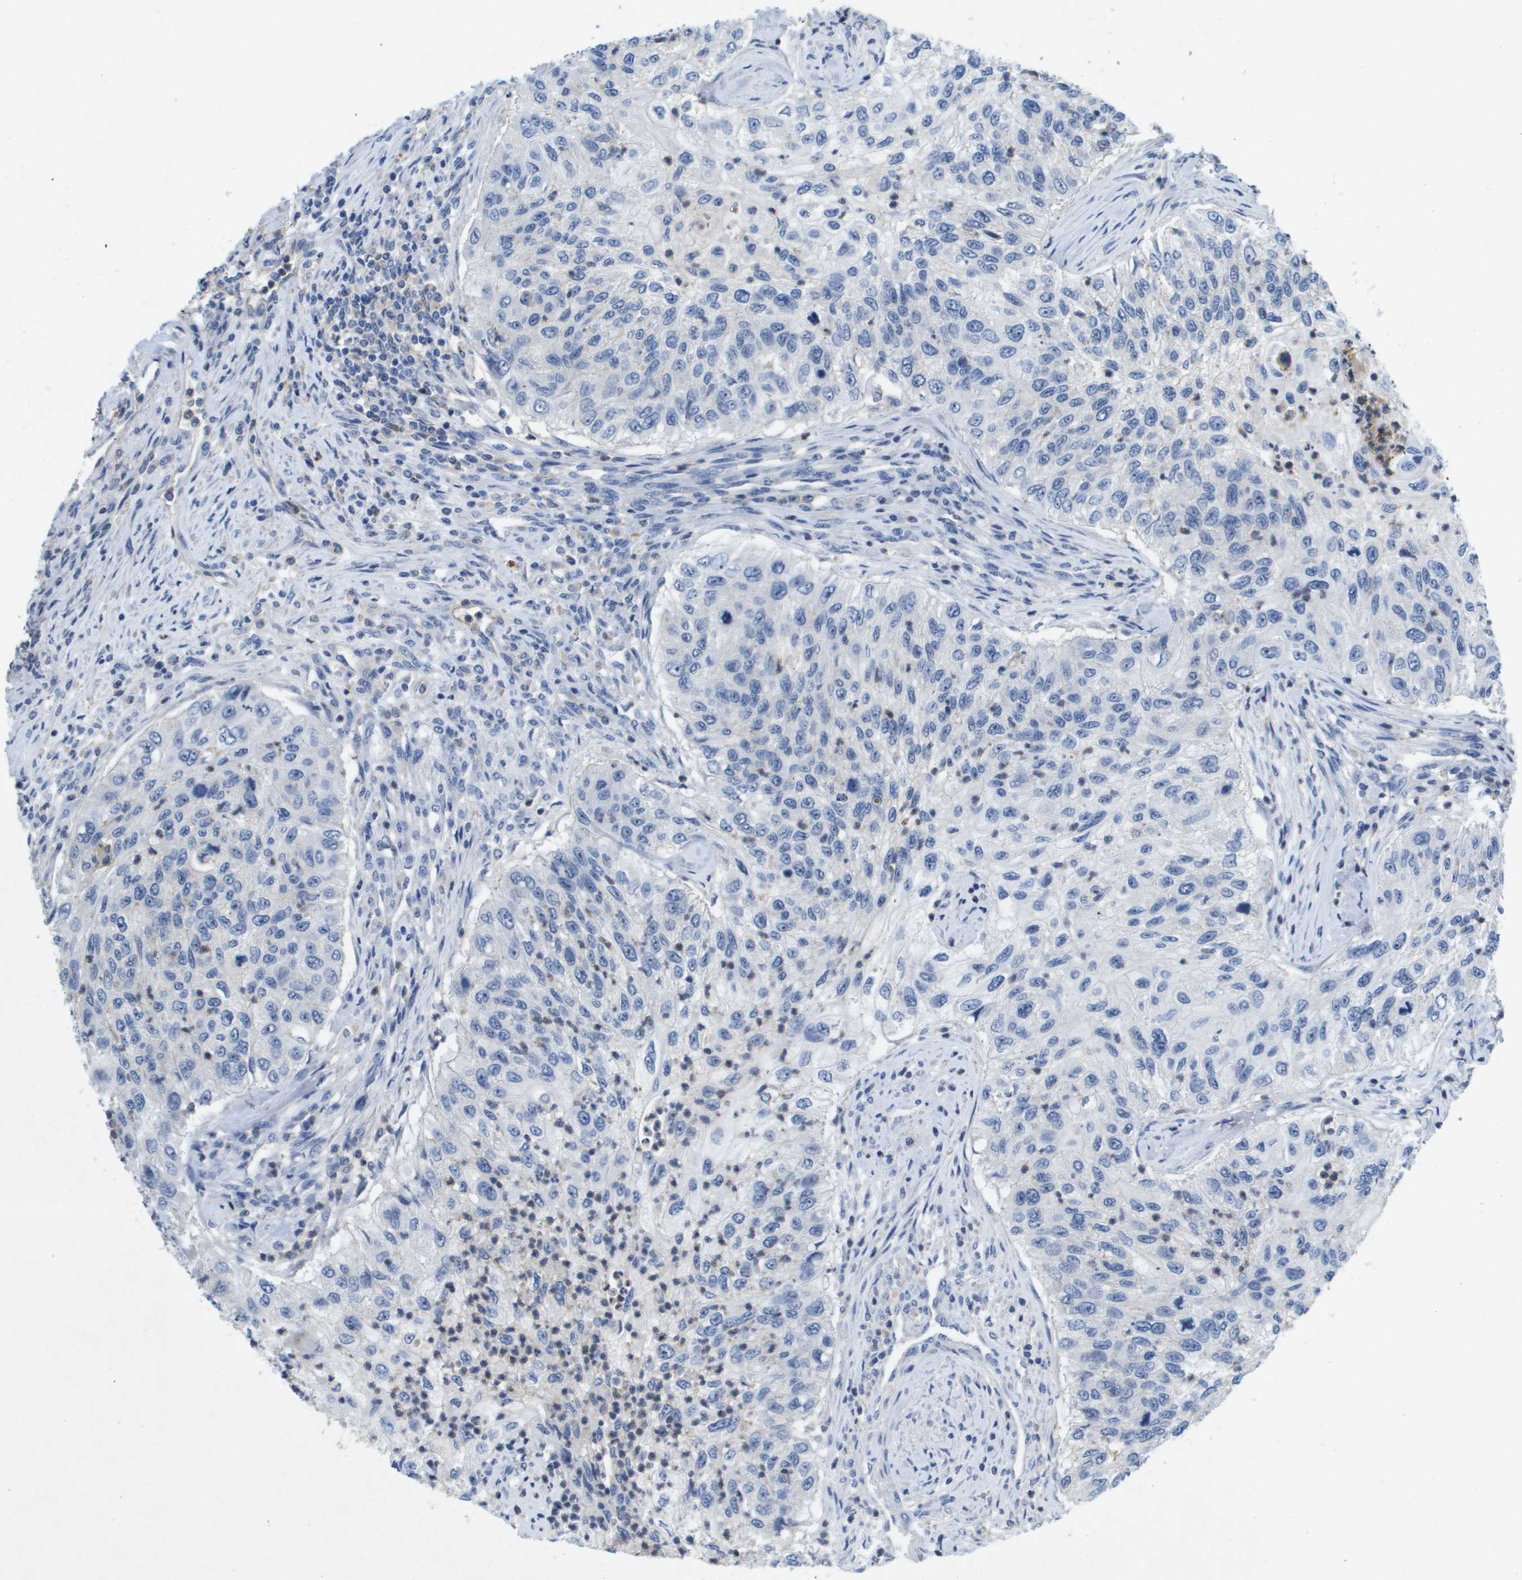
{"staining": {"intensity": "negative", "quantity": "none", "location": "none"}, "tissue": "urothelial cancer", "cell_type": "Tumor cells", "image_type": "cancer", "snomed": [{"axis": "morphology", "description": "Urothelial carcinoma, High grade"}, {"axis": "topography", "description": "Urinary bladder"}], "caption": "A high-resolution micrograph shows immunohistochemistry (IHC) staining of urothelial carcinoma (high-grade), which demonstrates no significant positivity in tumor cells.", "gene": "LIPG", "patient": {"sex": "female", "age": 60}}